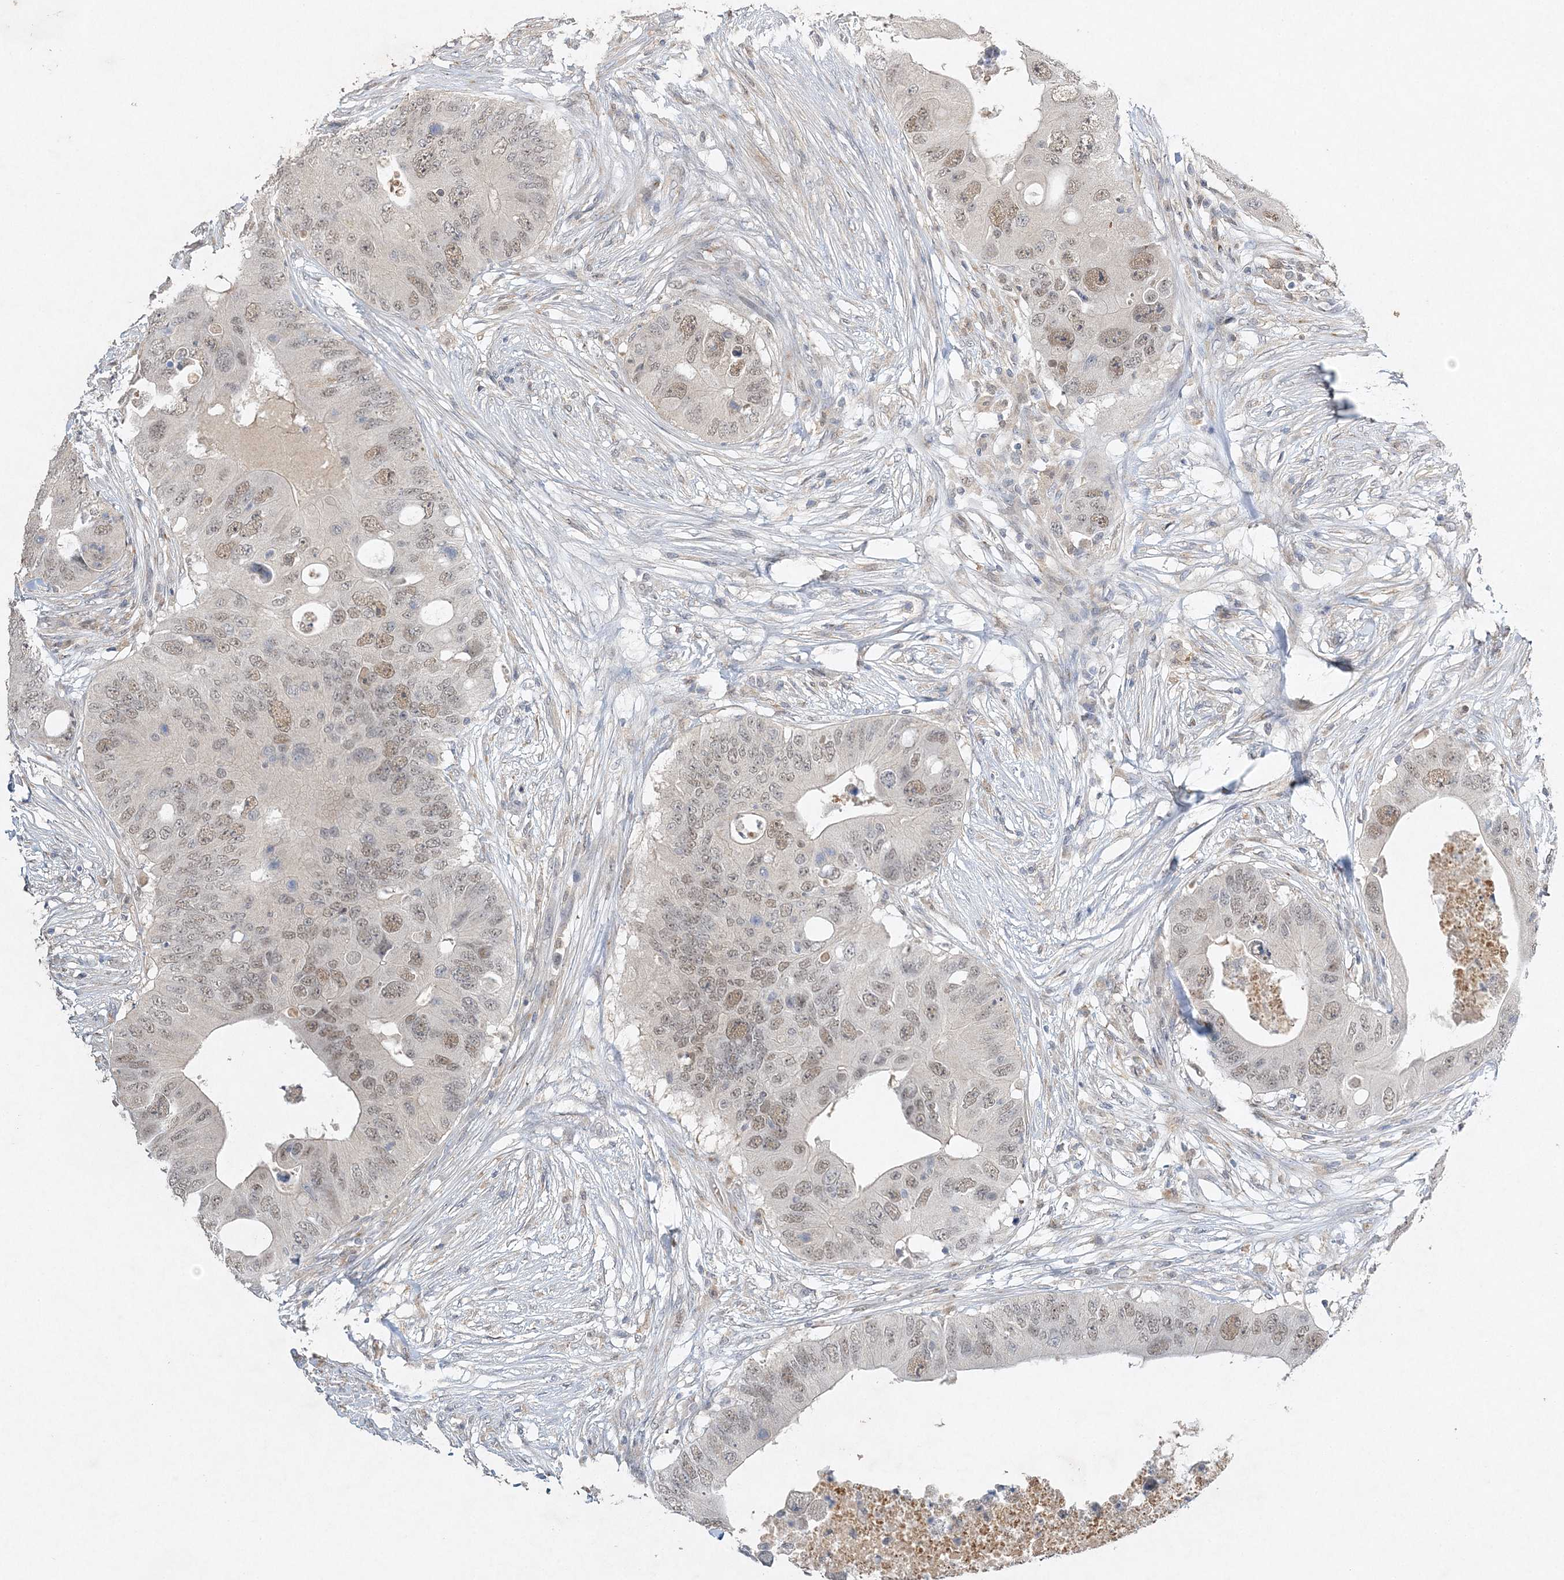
{"staining": {"intensity": "weak", "quantity": ">75%", "location": "nuclear"}, "tissue": "colorectal cancer", "cell_type": "Tumor cells", "image_type": "cancer", "snomed": [{"axis": "morphology", "description": "Adenocarcinoma, NOS"}, {"axis": "topography", "description": "Colon"}], "caption": "This micrograph displays immunohistochemistry (IHC) staining of human colorectal cancer (adenocarcinoma), with low weak nuclear positivity in about >75% of tumor cells.", "gene": "MAT2B", "patient": {"sex": "male", "age": 71}}